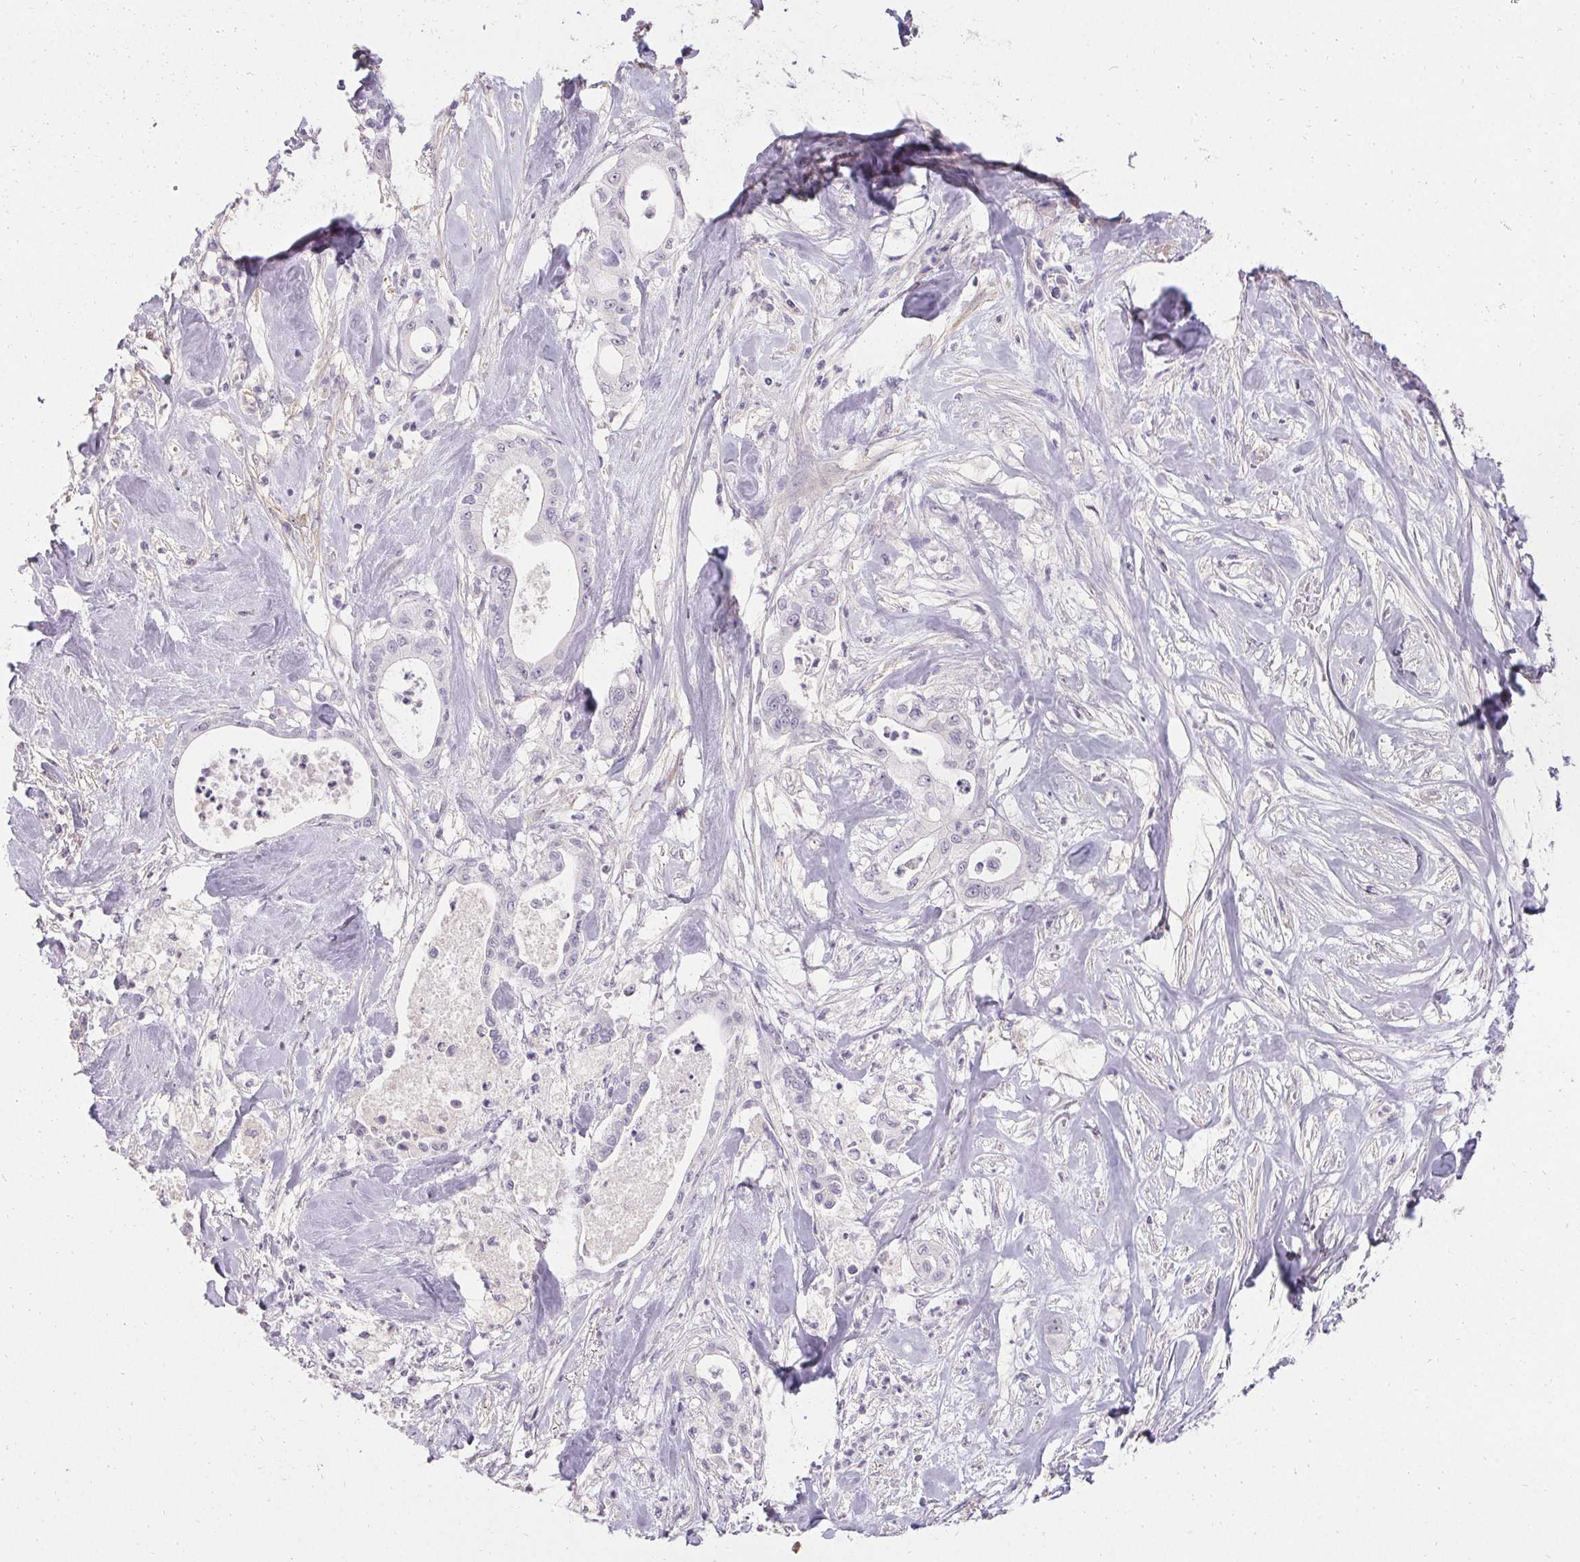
{"staining": {"intensity": "negative", "quantity": "none", "location": "none"}, "tissue": "pancreatic cancer", "cell_type": "Tumor cells", "image_type": "cancer", "snomed": [{"axis": "morphology", "description": "Adenocarcinoma, NOS"}, {"axis": "topography", "description": "Pancreas"}], "caption": "Tumor cells show no significant expression in pancreatic adenocarcinoma.", "gene": "PMEL", "patient": {"sex": "male", "age": 71}}